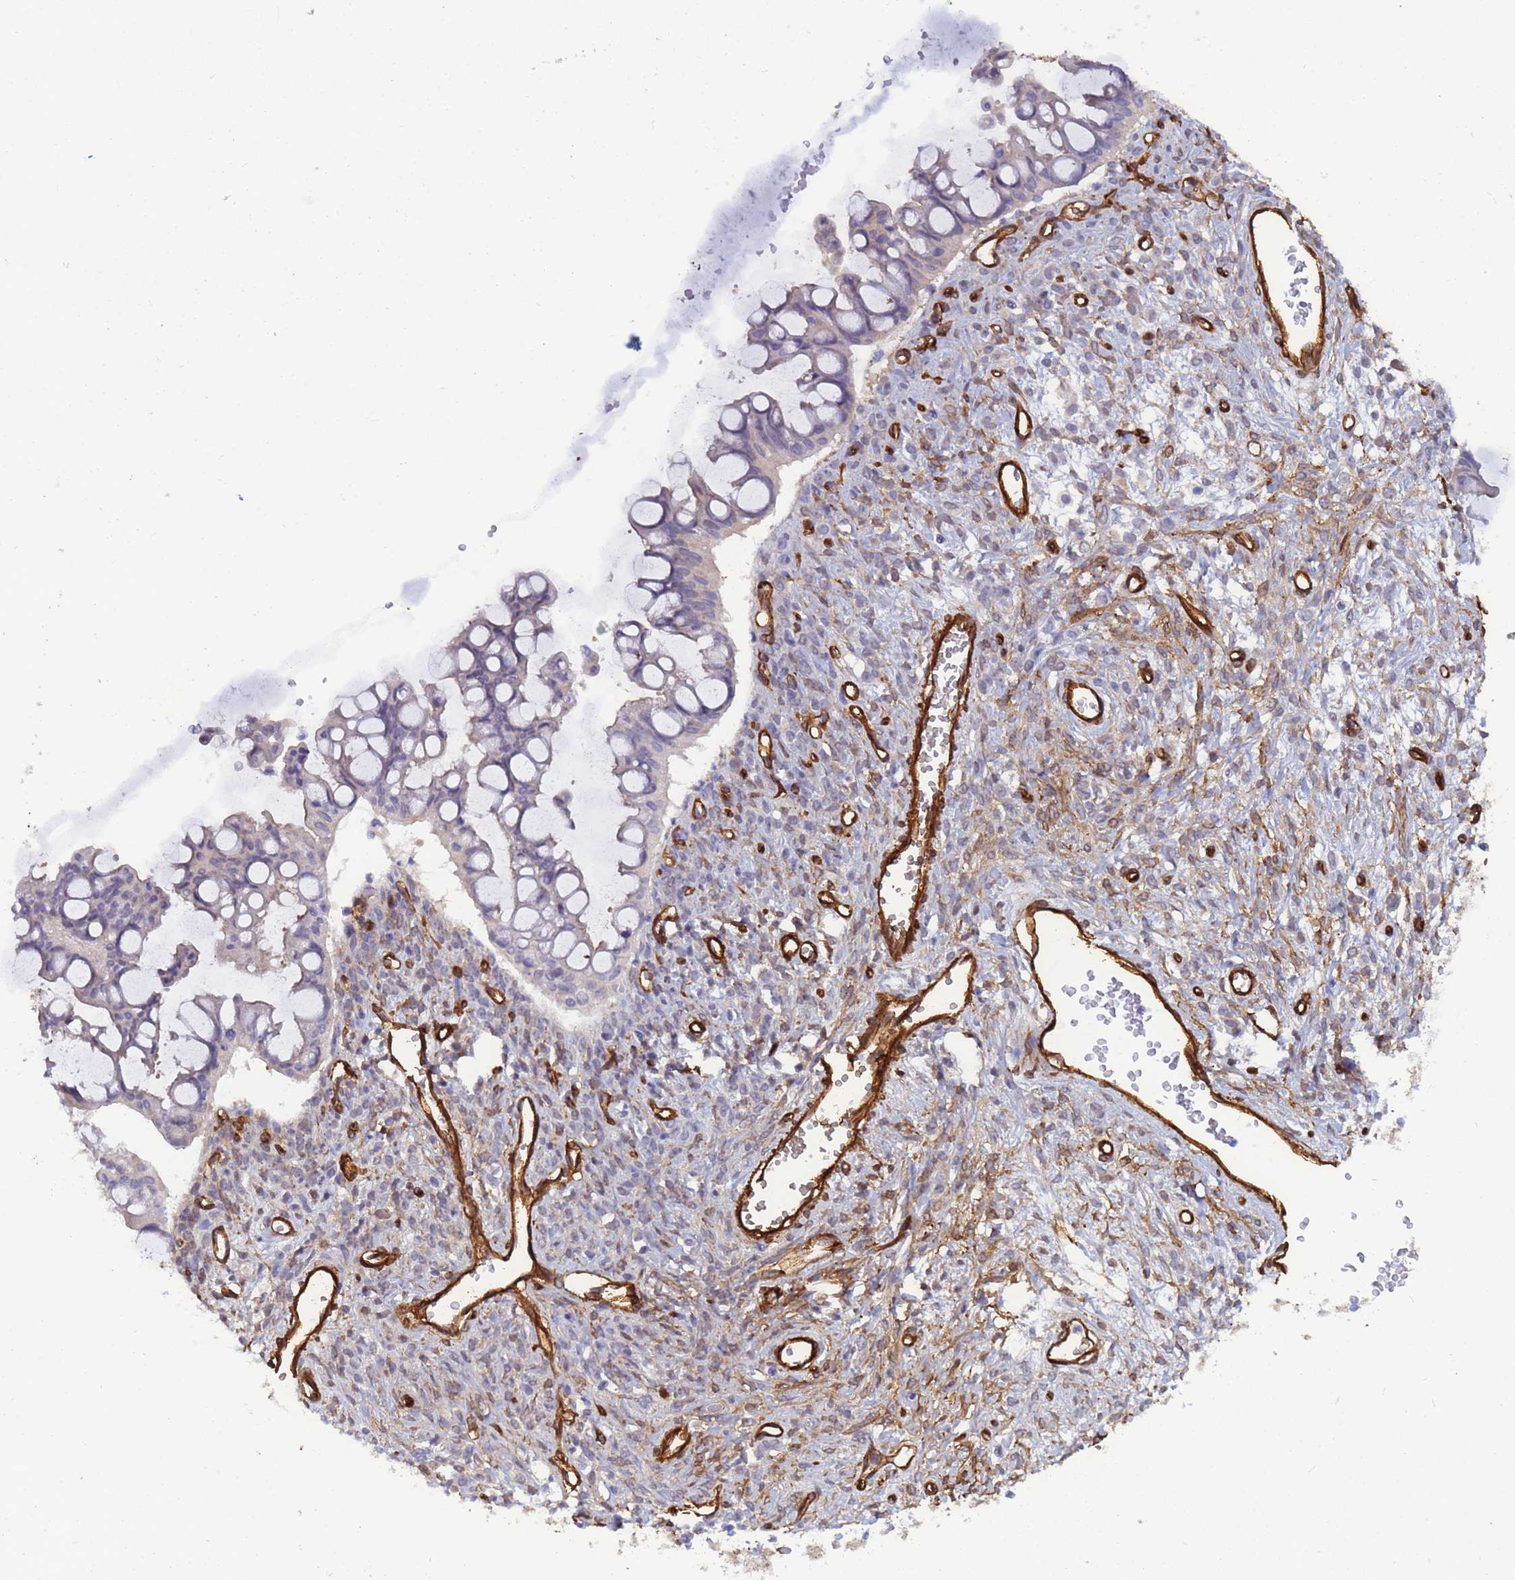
{"staining": {"intensity": "negative", "quantity": "none", "location": "none"}, "tissue": "ovarian cancer", "cell_type": "Tumor cells", "image_type": "cancer", "snomed": [{"axis": "morphology", "description": "Cystadenocarcinoma, mucinous, NOS"}, {"axis": "topography", "description": "Ovary"}], "caption": "An image of ovarian mucinous cystadenocarcinoma stained for a protein demonstrates no brown staining in tumor cells.", "gene": "EHD2", "patient": {"sex": "female", "age": 73}}